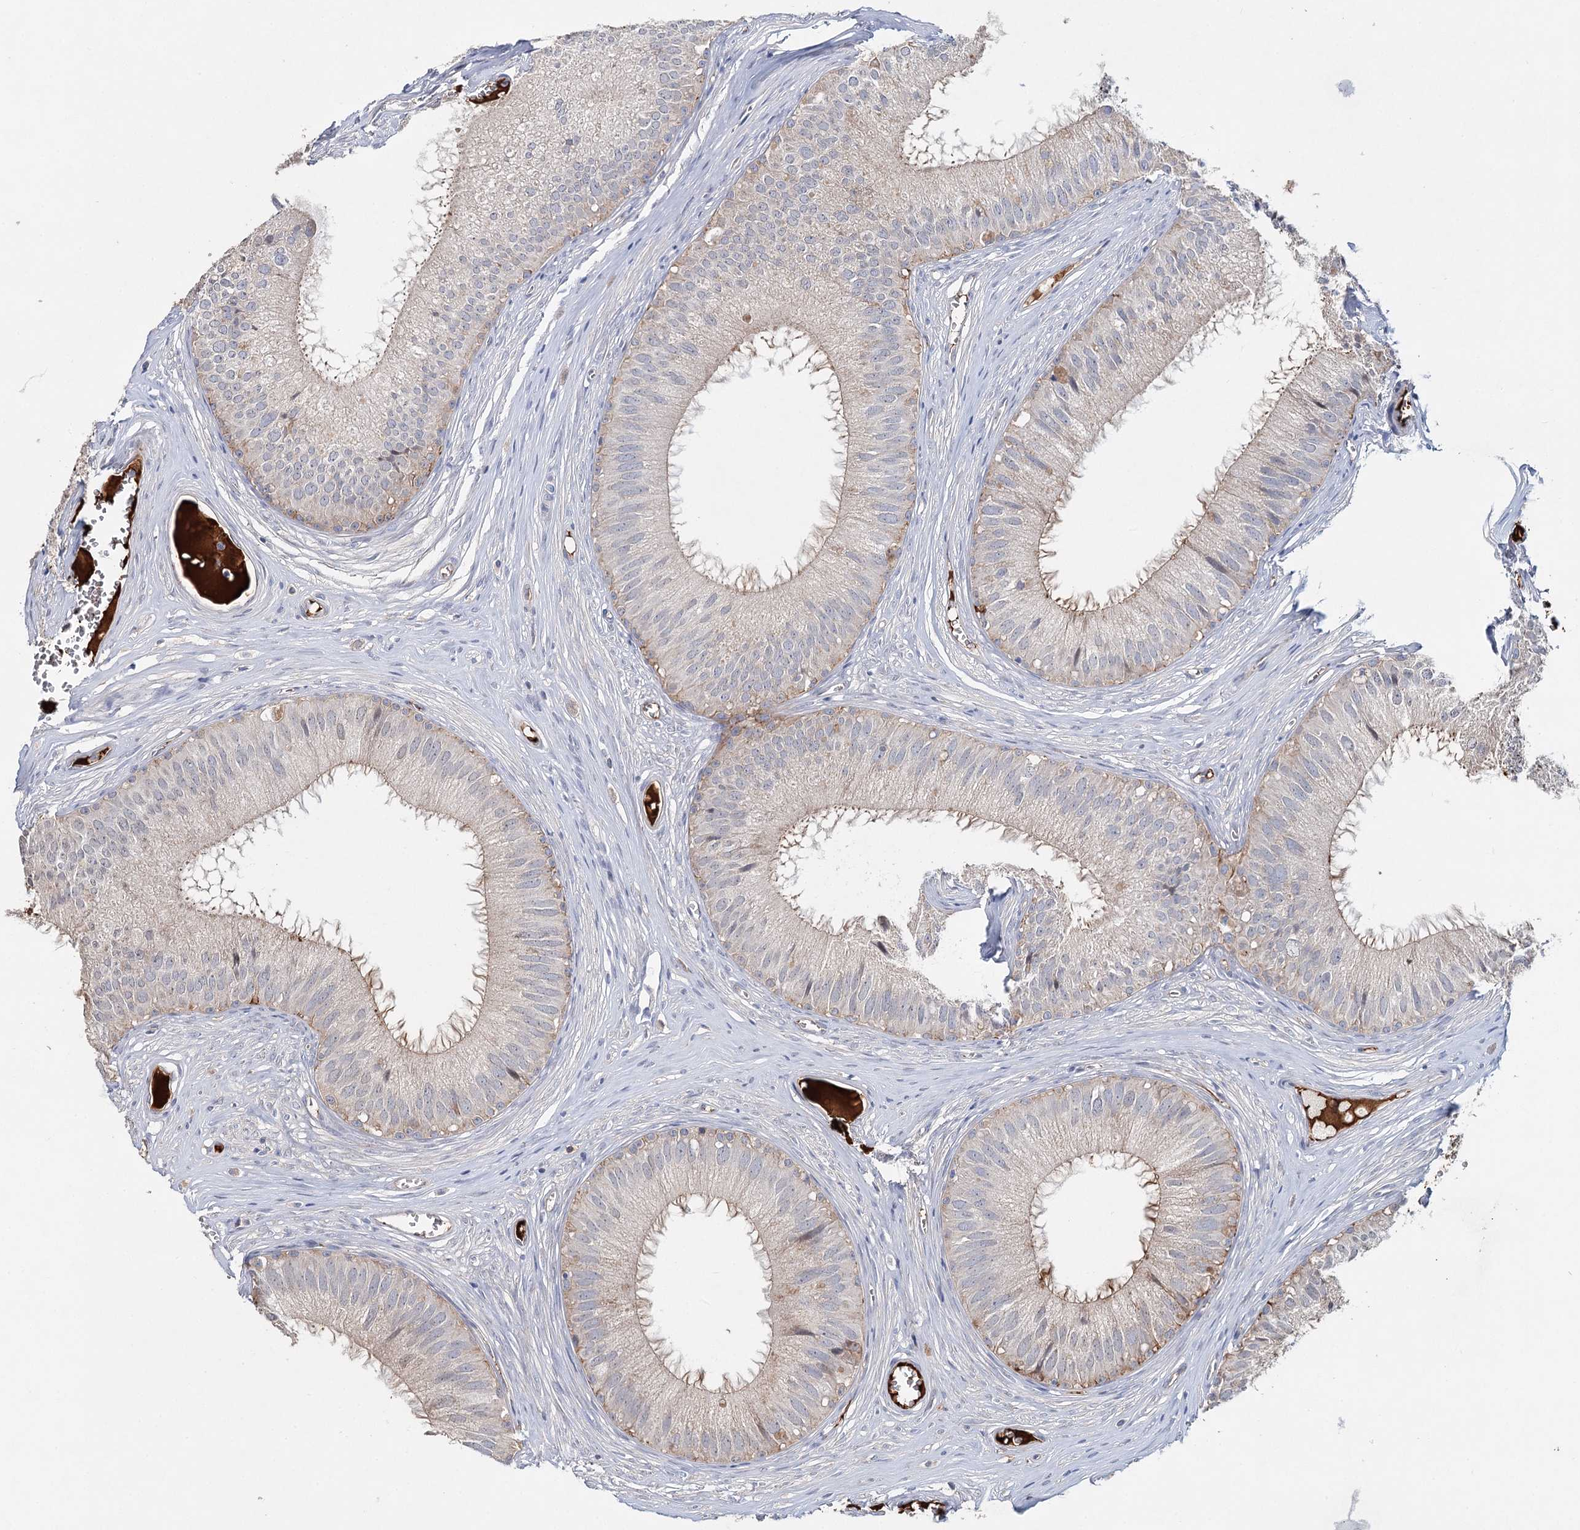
{"staining": {"intensity": "strong", "quantity": "<25%", "location": "cytoplasmic/membranous,nuclear"}, "tissue": "epididymis", "cell_type": "Glandular cells", "image_type": "normal", "snomed": [{"axis": "morphology", "description": "Normal tissue, NOS"}, {"axis": "topography", "description": "Epididymis"}], "caption": "Immunohistochemistry (IHC) photomicrograph of benign human epididymis stained for a protein (brown), which reveals medium levels of strong cytoplasmic/membranous,nuclear positivity in about <25% of glandular cells.", "gene": "ALKBH8", "patient": {"sex": "male", "age": 36}}